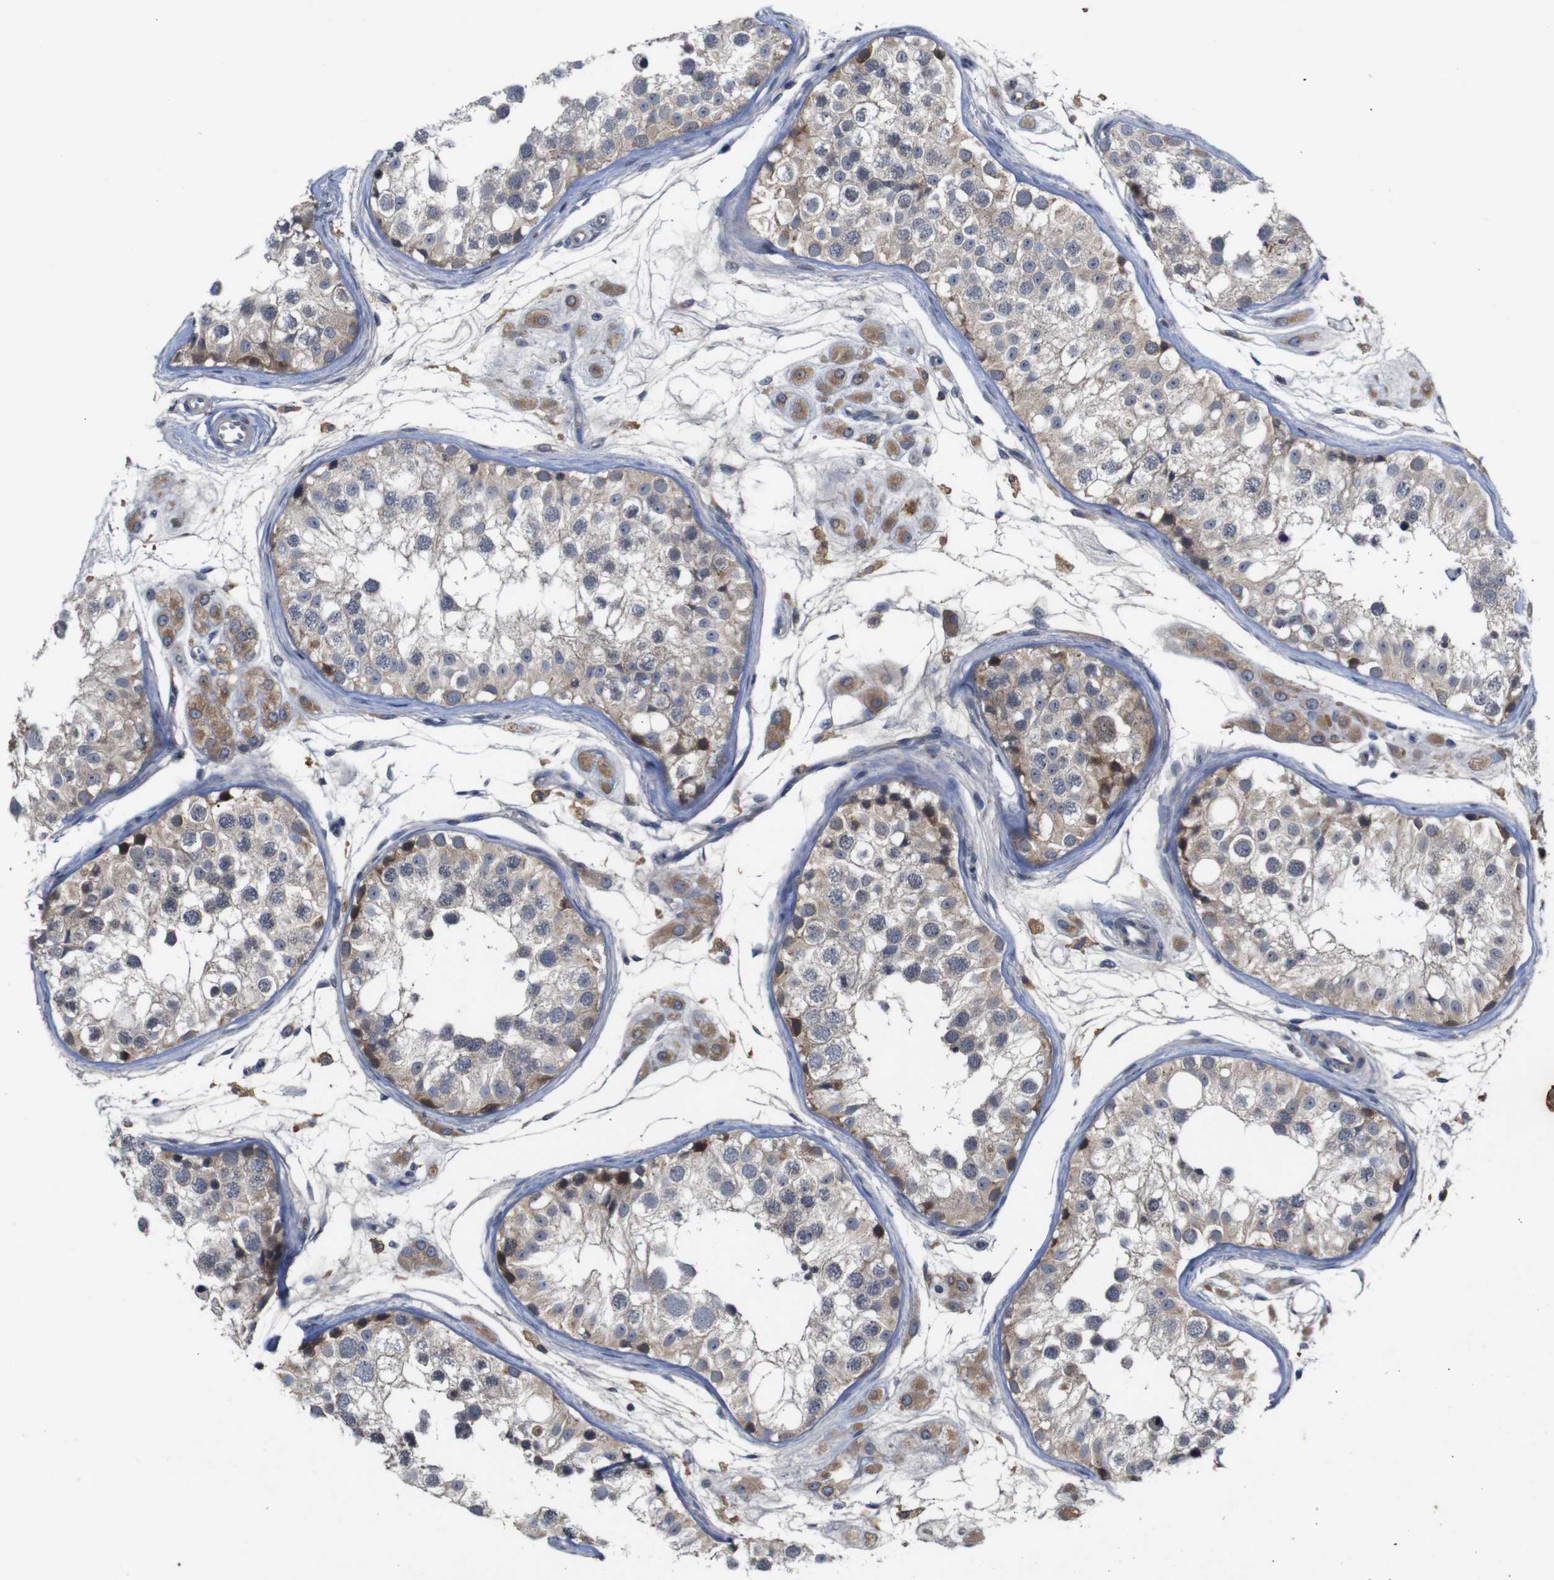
{"staining": {"intensity": "moderate", "quantity": "25%-75%", "location": "cytoplasmic/membranous"}, "tissue": "testis", "cell_type": "Cells in seminiferous ducts", "image_type": "normal", "snomed": [{"axis": "morphology", "description": "Normal tissue, NOS"}, {"axis": "morphology", "description": "Adenocarcinoma, metastatic, NOS"}, {"axis": "topography", "description": "Testis"}], "caption": "Immunohistochemistry (IHC) micrograph of unremarkable testis: testis stained using immunohistochemistry (IHC) displays medium levels of moderate protein expression localized specifically in the cytoplasmic/membranous of cells in seminiferous ducts, appearing as a cytoplasmic/membranous brown color.", "gene": "PTPN1", "patient": {"sex": "male", "age": 26}}